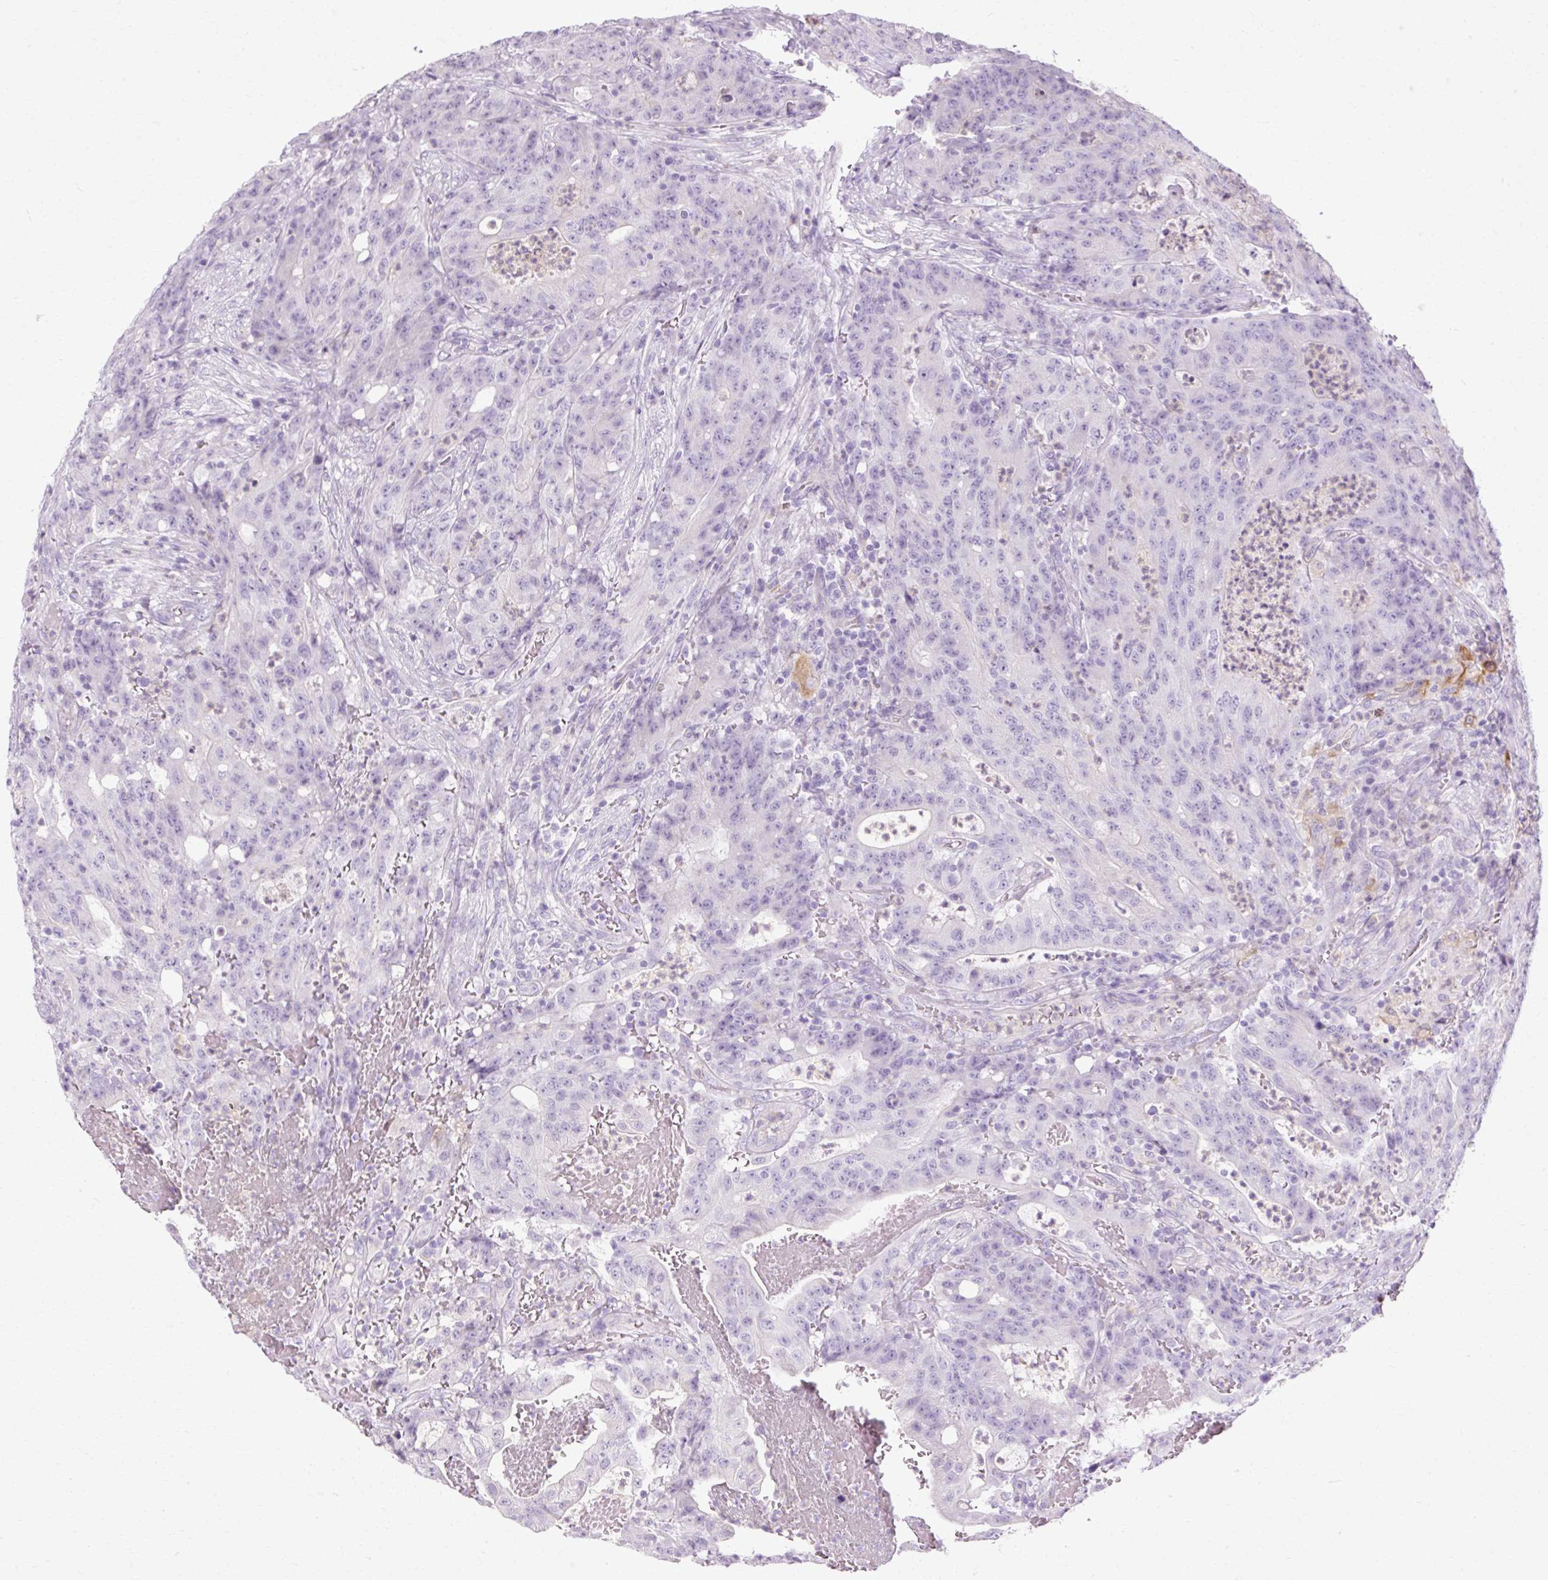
{"staining": {"intensity": "negative", "quantity": "none", "location": "none"}, "tissue": "colorectal cancer", "cell_type": "Tumor cells", "image_type": "cancer", "snomed": [{"axis": "morphology", "description": "Adenocarcinoma, NOS"}, {"axis": "topography", "description": "Colon"}], "caption": "High power microscopy histopathology image of an immunohistochemistry histopathology image of adenocarcinoma (colorectal), revealing no significant expression in tumor cells.", "gene": "HSD11B1", "patient": {"sex": "male", "age": 83}}